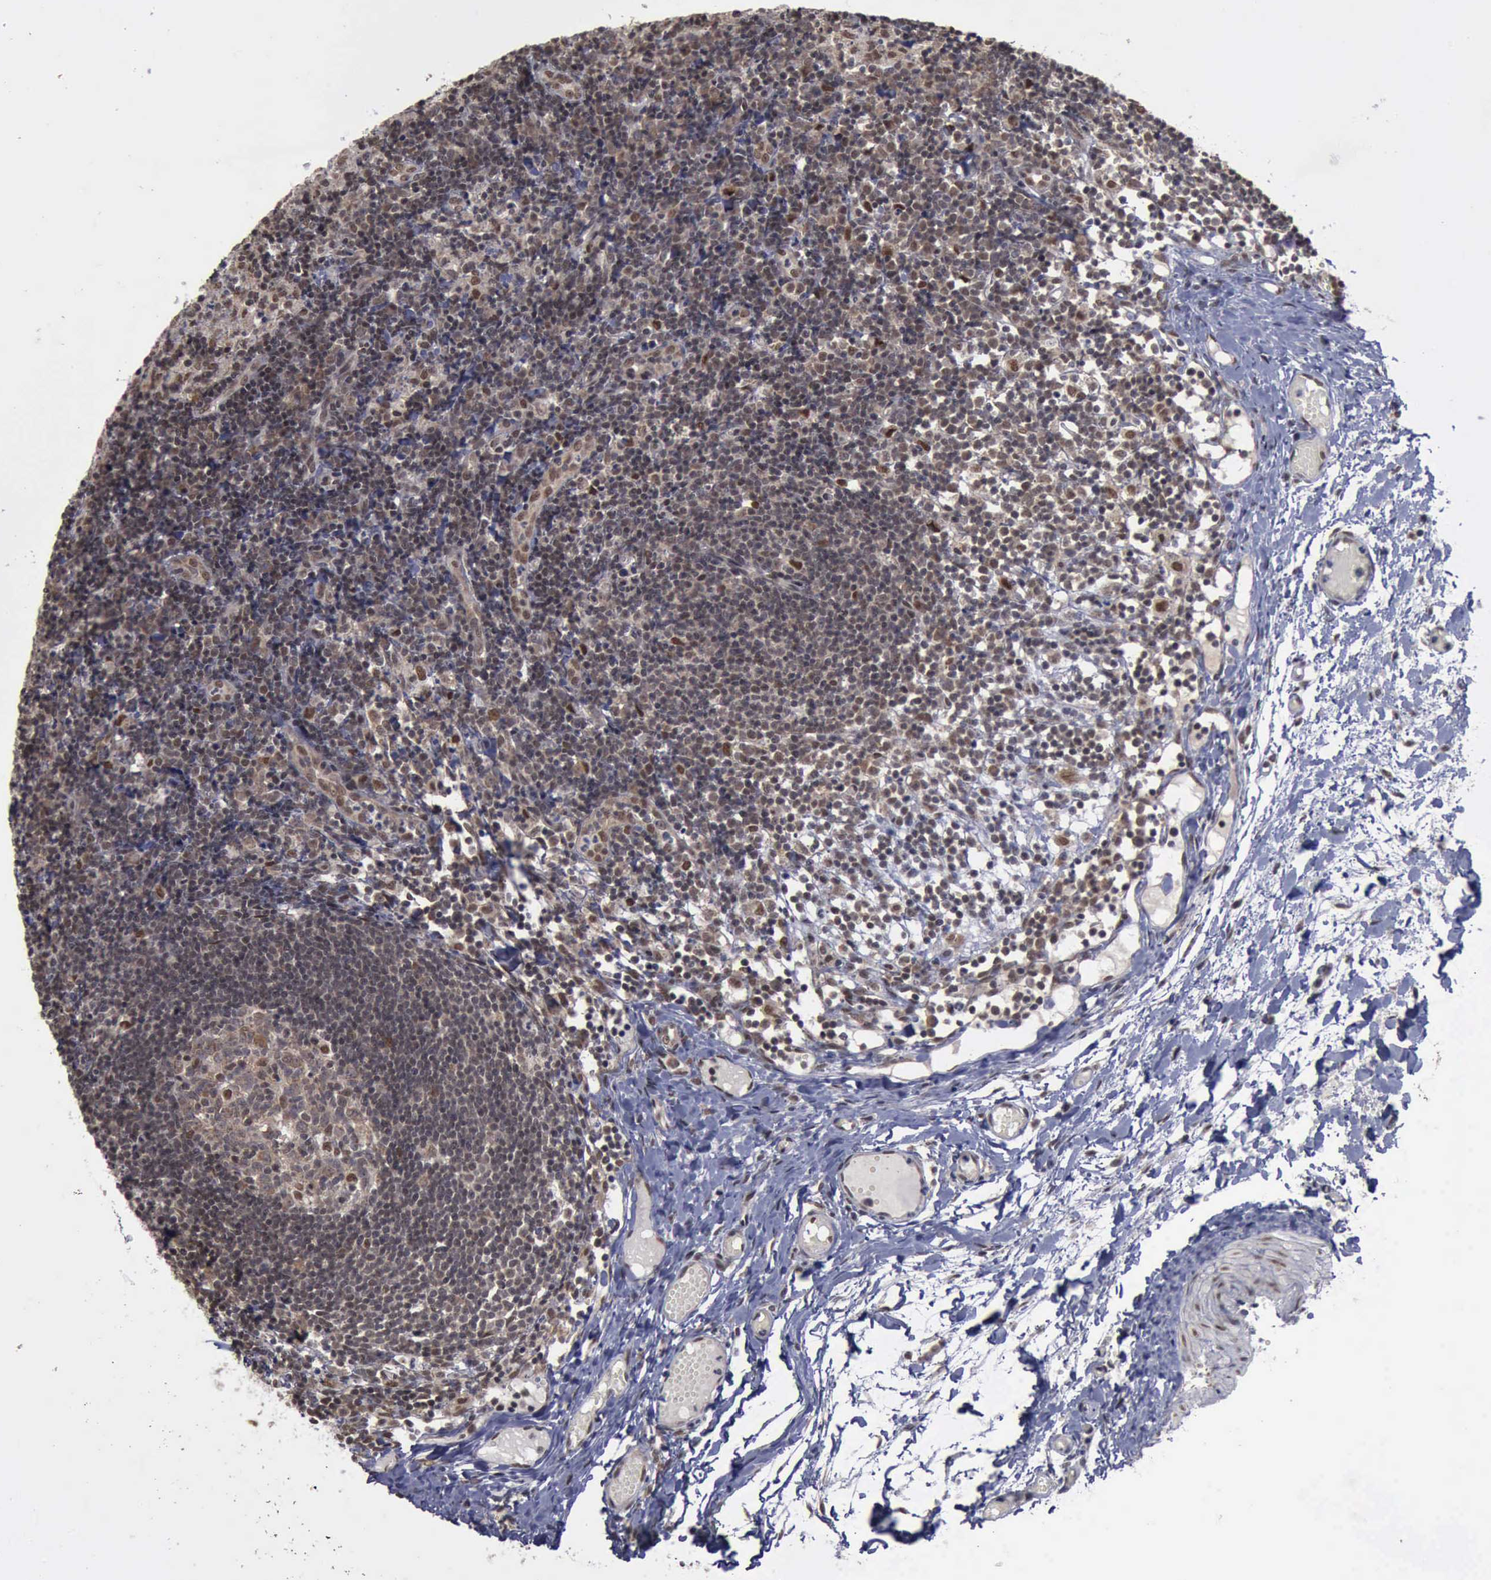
{"staining": {"intensity": "moderate", "quantity": "<25%", "location": "nuclear"}, "tissue": "lymph node", "cell_type": "Germinal center cells", "image_type": "normal", "snomed": [{"axis": "morphology", "description": "Normal tissue, NOS"}, {"axis": "morphology", "description": "Inflammation, NOS"}, {"axis": "topography", "description": "Lymph node"}, {"axis": "topography", "description": "Salivary gland"}], "caption": "Normal lymph node reveals moderate nuclear expression in approximately <25% of germinal center cells.", "gene": "RTCB", "patient": {"sex": "male", "age": 3}}